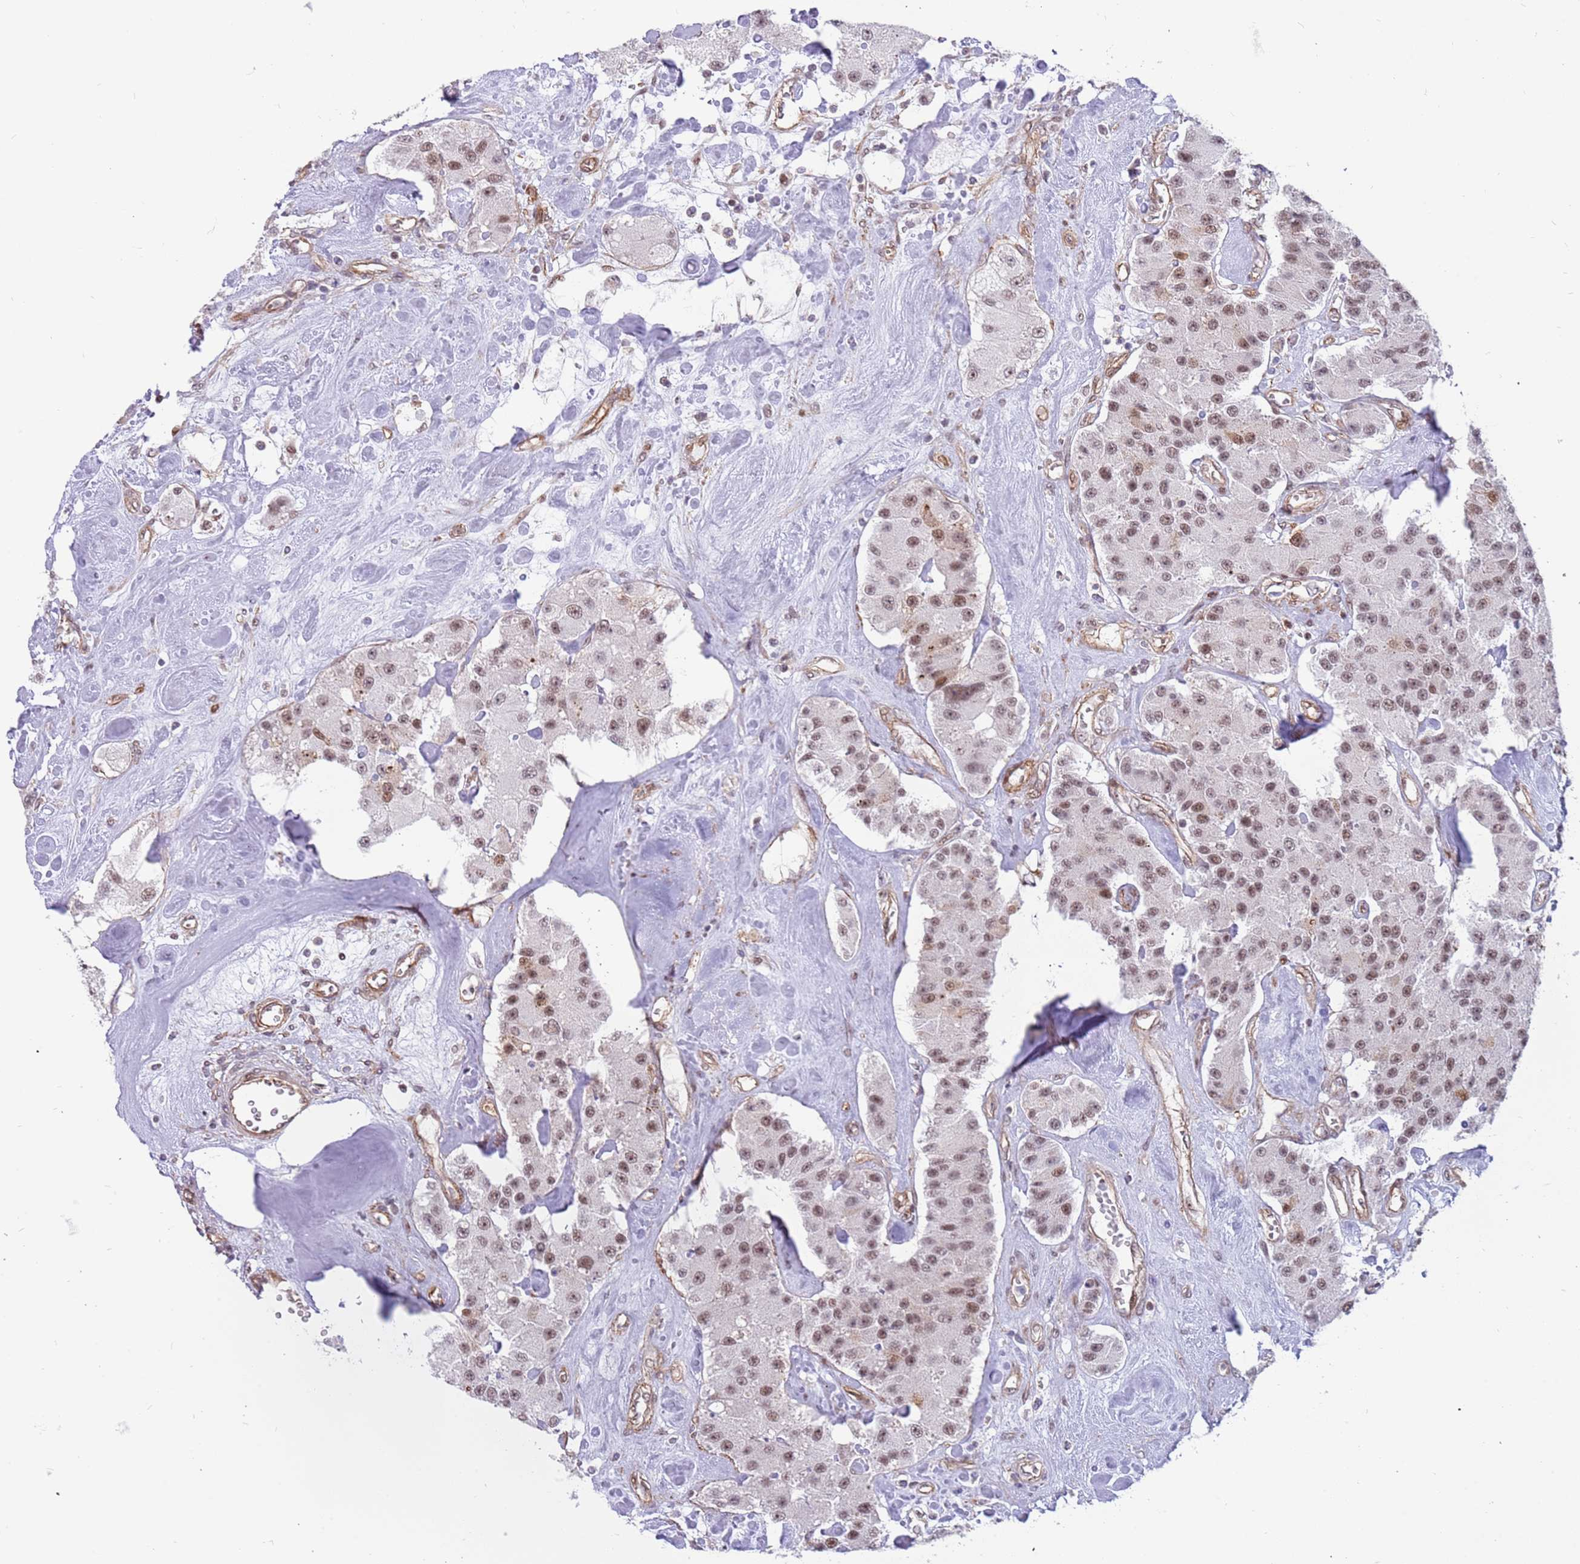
{"staining": {"intensity": "moderate", "quantity": ">75%", "location": "nuclear"}, "tissue": "carcinoid", "cell_type": "Tumor cells", "image_type": "cancer", "snomed": [{"axis": "morphology", "description": "Carcinoid, malignant, NOS"}, {"axis": "topography", "description": "Pancreas"}], "caption": "The image shows a brown stain indicating the presence of a protein in the nuclear of tumor cells in carcinoid.", "gene": "LRMDA", "patient": {"sex": "male", "age": 41}}